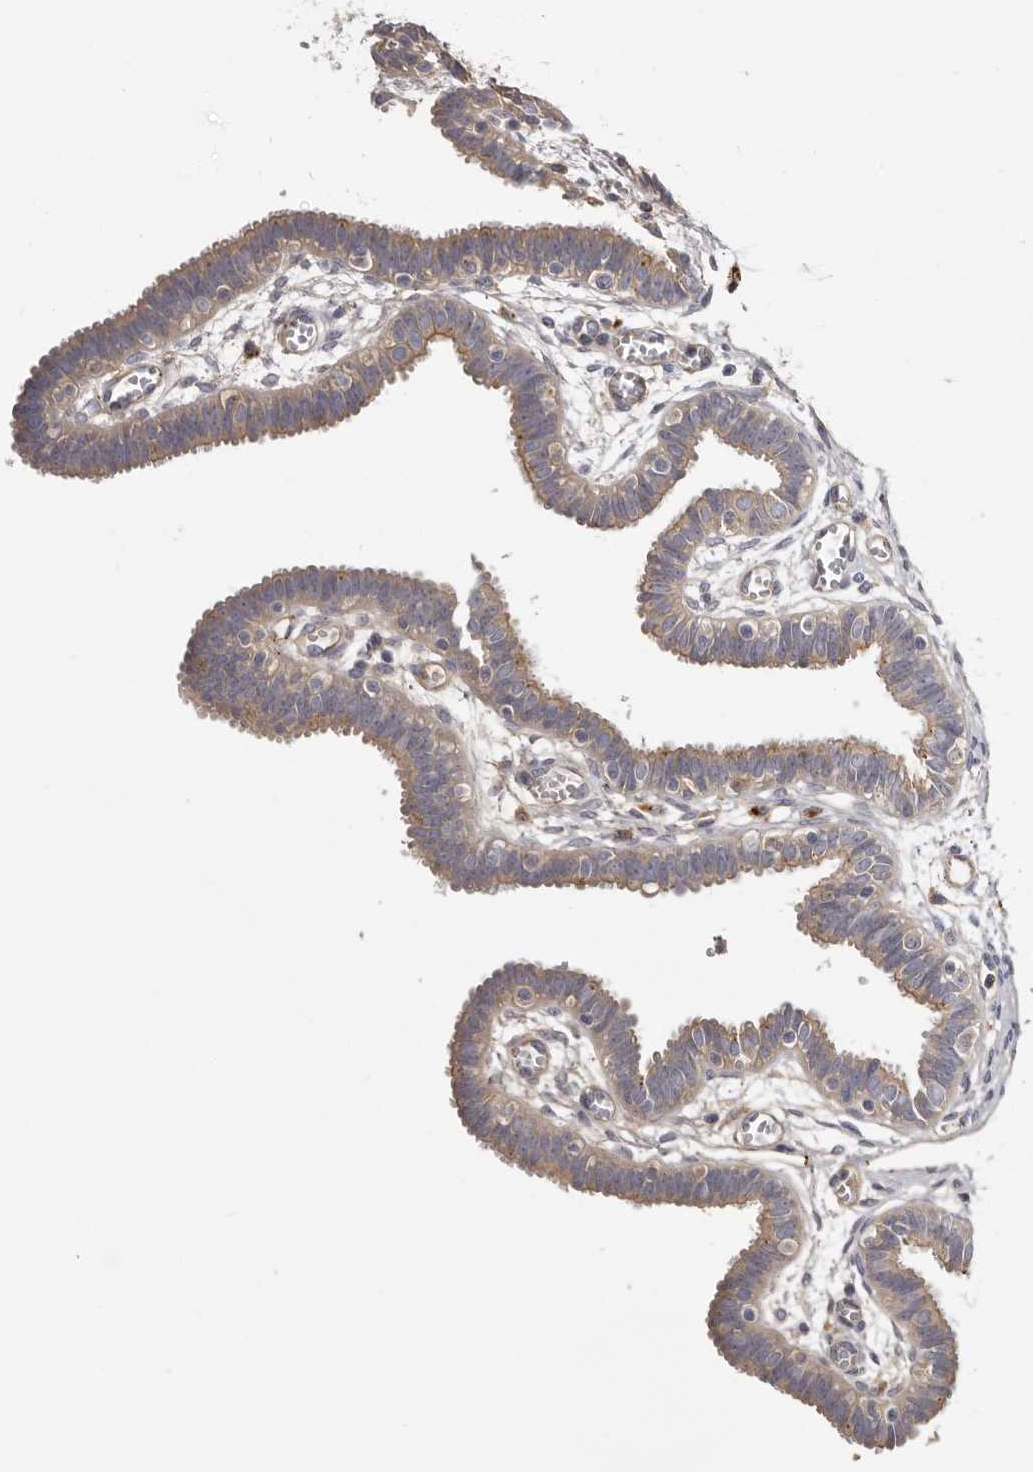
{"staining": {"intensity": "weak", "quantity": "25%-75%", "location": "cytoplasmic/membranous"}, "tissue": "fallopian tube", "cell_type": "Glandular cells", "image_type": "normal", "snomed": [{"axis": "morphology", "description": "Normal tissue, NOS"}, {"axis": "topography", "description": "Fallopian tube"}, {"axis": "topography", "description": "Placenta"}], "caption": "Weak cytoplasmic/membranous positivity for a protein is identified in about 25%-75% of glandular cells of unremarkable fallopian tube using IHC.", "gene": "INKA2", "patient": {"sex": "female", "age": 32}}